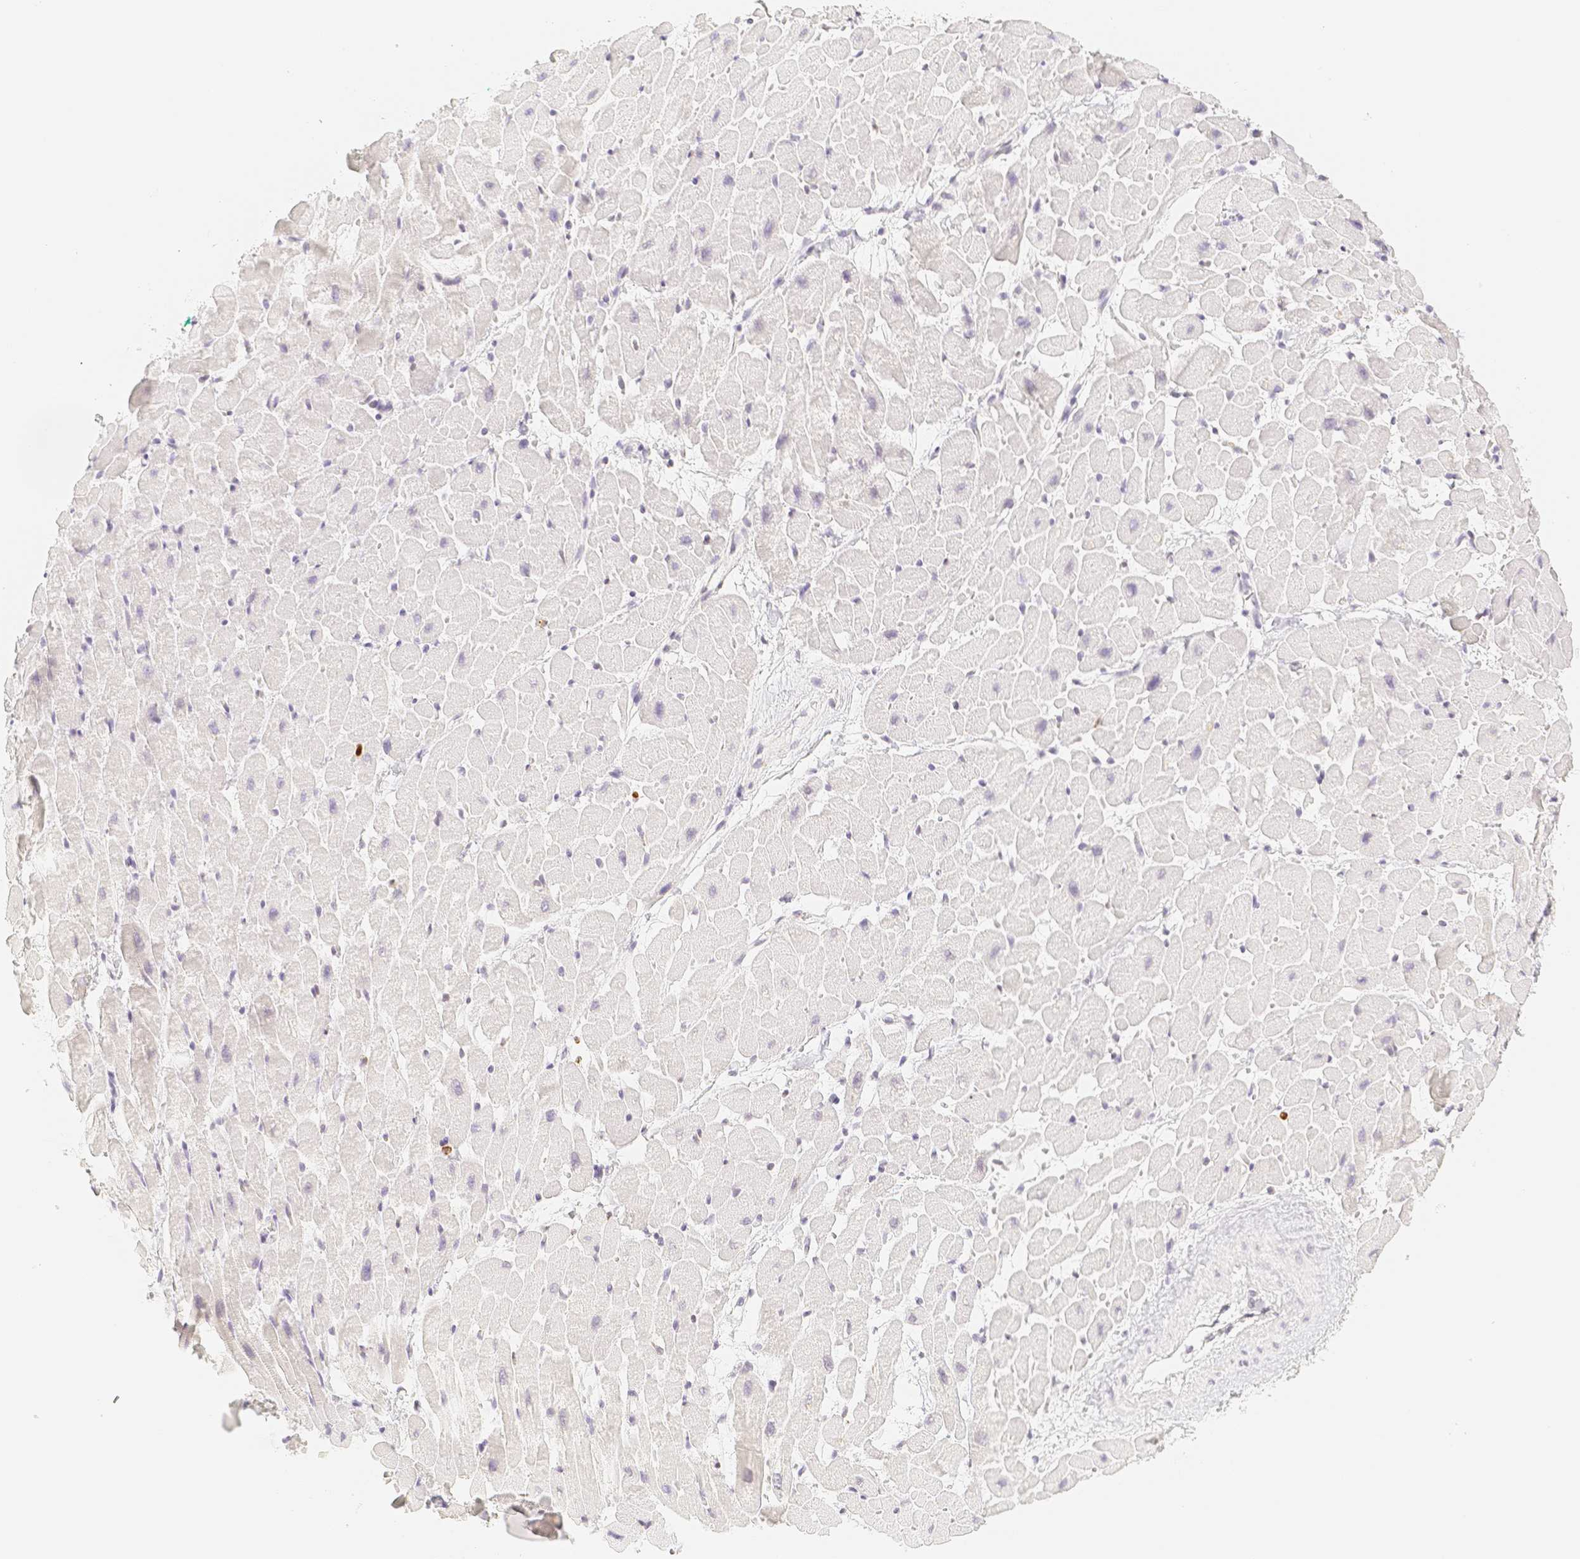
{"staining": {"intensity": "moderate", "quantity": "<25%", "location": "cytoplasmic/membranous"}, "tissue": "heart muscle", "cell_type": "Cardiomyocytes", "image_type": "normal", "snomed": [{"axis": "morphology", "description": "Normal tissue, NOS"}, {"axis": "topography", "description": "Heart"}], "caption": "Brown immunohistochemical staining in unremarkable human heart muscle demonstrates moderate cytoplasmic/membranous staining in about <25% of cardiomyocytes.", "gene": "PADI4", "patient": {"sex": "male", "age": 45}}